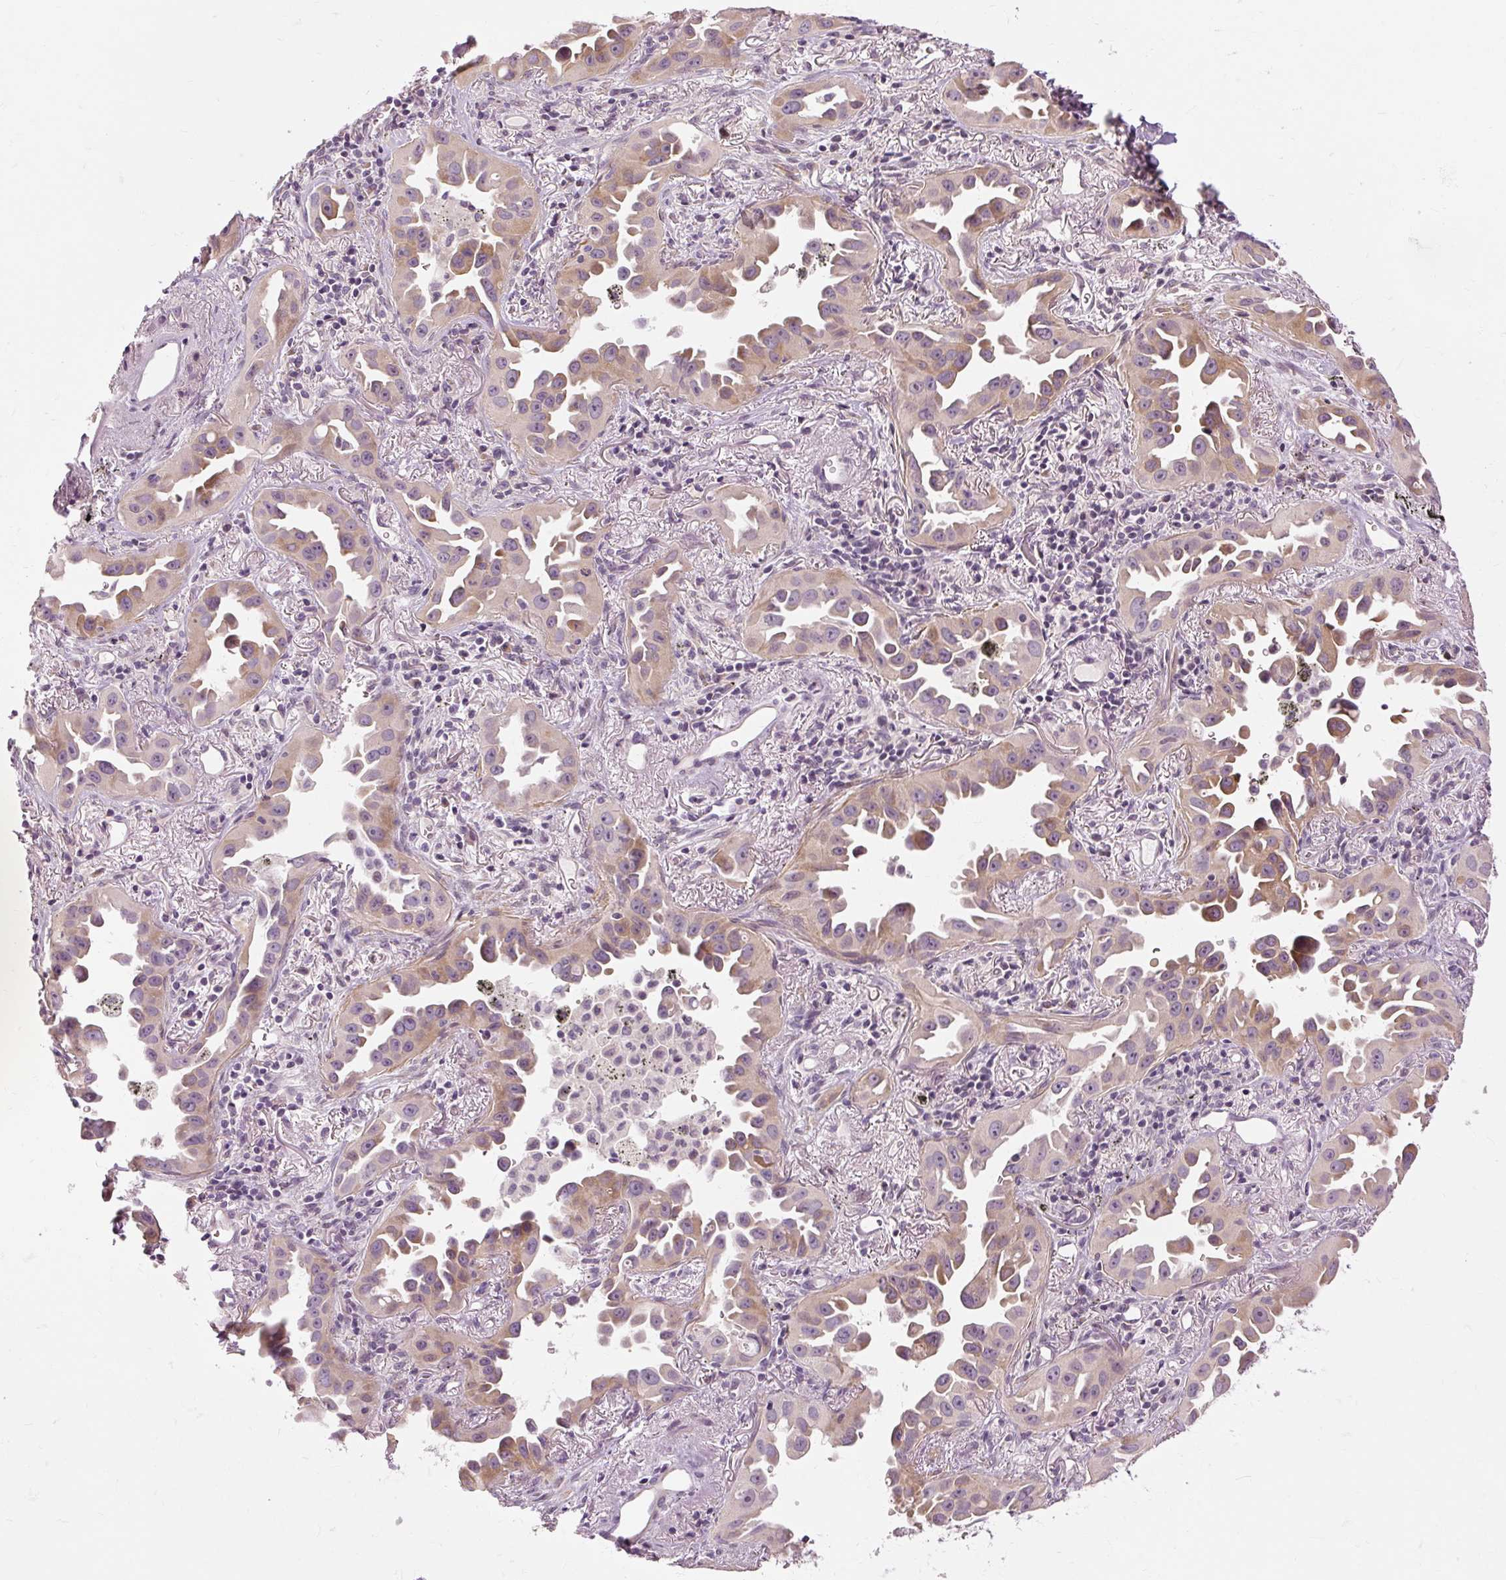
{"staining": {"intensity": "moderate", "quantity": "25%-75%", "location": "cytoplasmic/membranous"}, "tissue": "lung cancer", "cell_type": "Tumor cells", "image_type": "cancer", "snomed": [{"axis": "morphology", "description": "Adenocarcinoma, NOS"}, {"axis": "topography", "description": "Lung"}], "caption": "IHC photomicrograph of adenocarcinoma (lung) stained for a protein (brown), which shows medium levels of moderate cytoplasmic/membranous expression in approximately 25%-75% of tumor cells.", "gene": "CAPN3", "patient": {"sex": "male", "age": 68}}